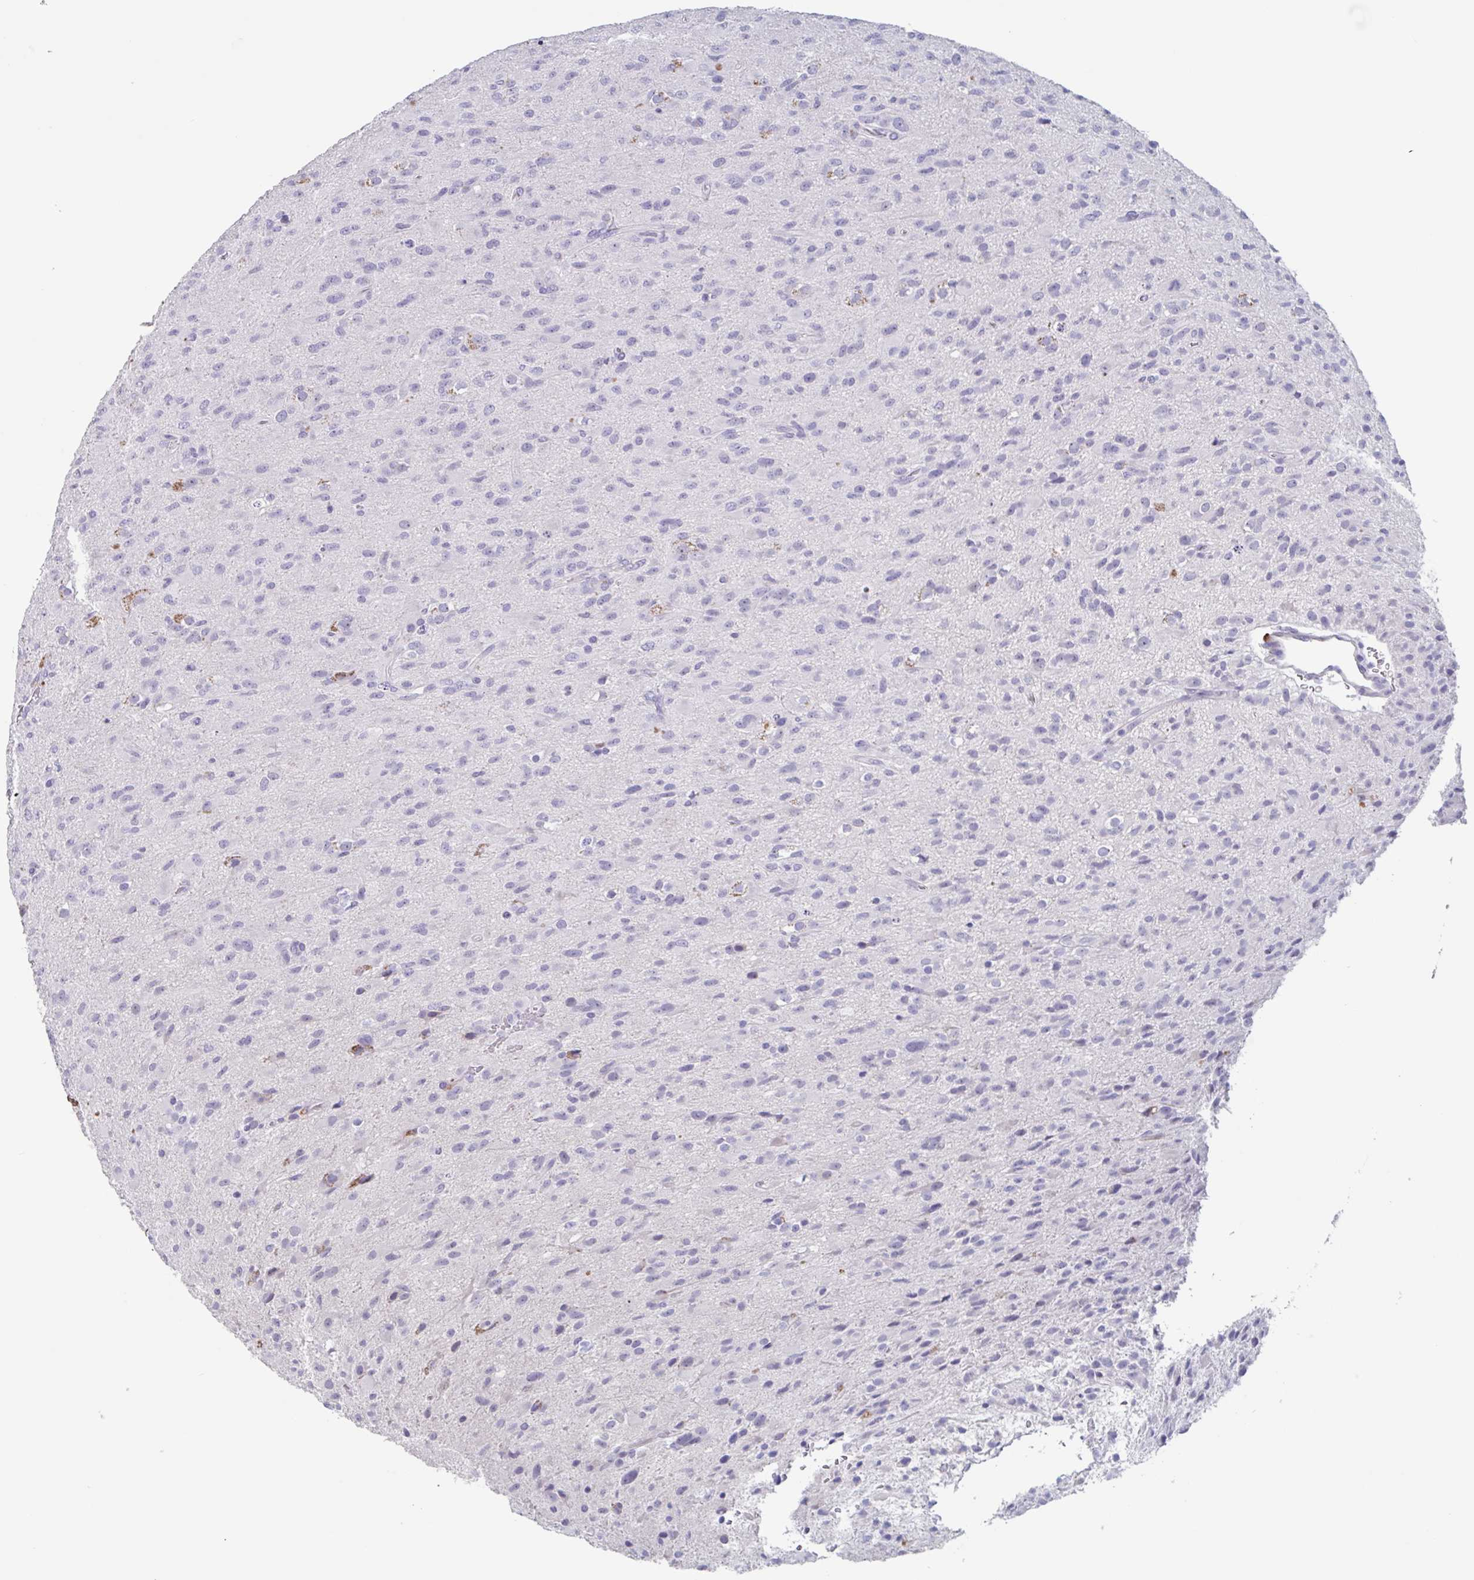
{"staining": {"intensity": "negative", "quantity": "none", "location": "none"}, "tissue": "glioma", "cell_type": "Tumor cells", "image_type": "cancer", "snomed": [{"axis": "morphology", "description": "Glioma, malignant, Low grade"}, {"axis": "topography", "description": "Brain"}], "caption": "Tumor cells show no significant positivity in glioma.", "gene": "NOXRED1", "patient": {"sex": "male", "age": 65}}